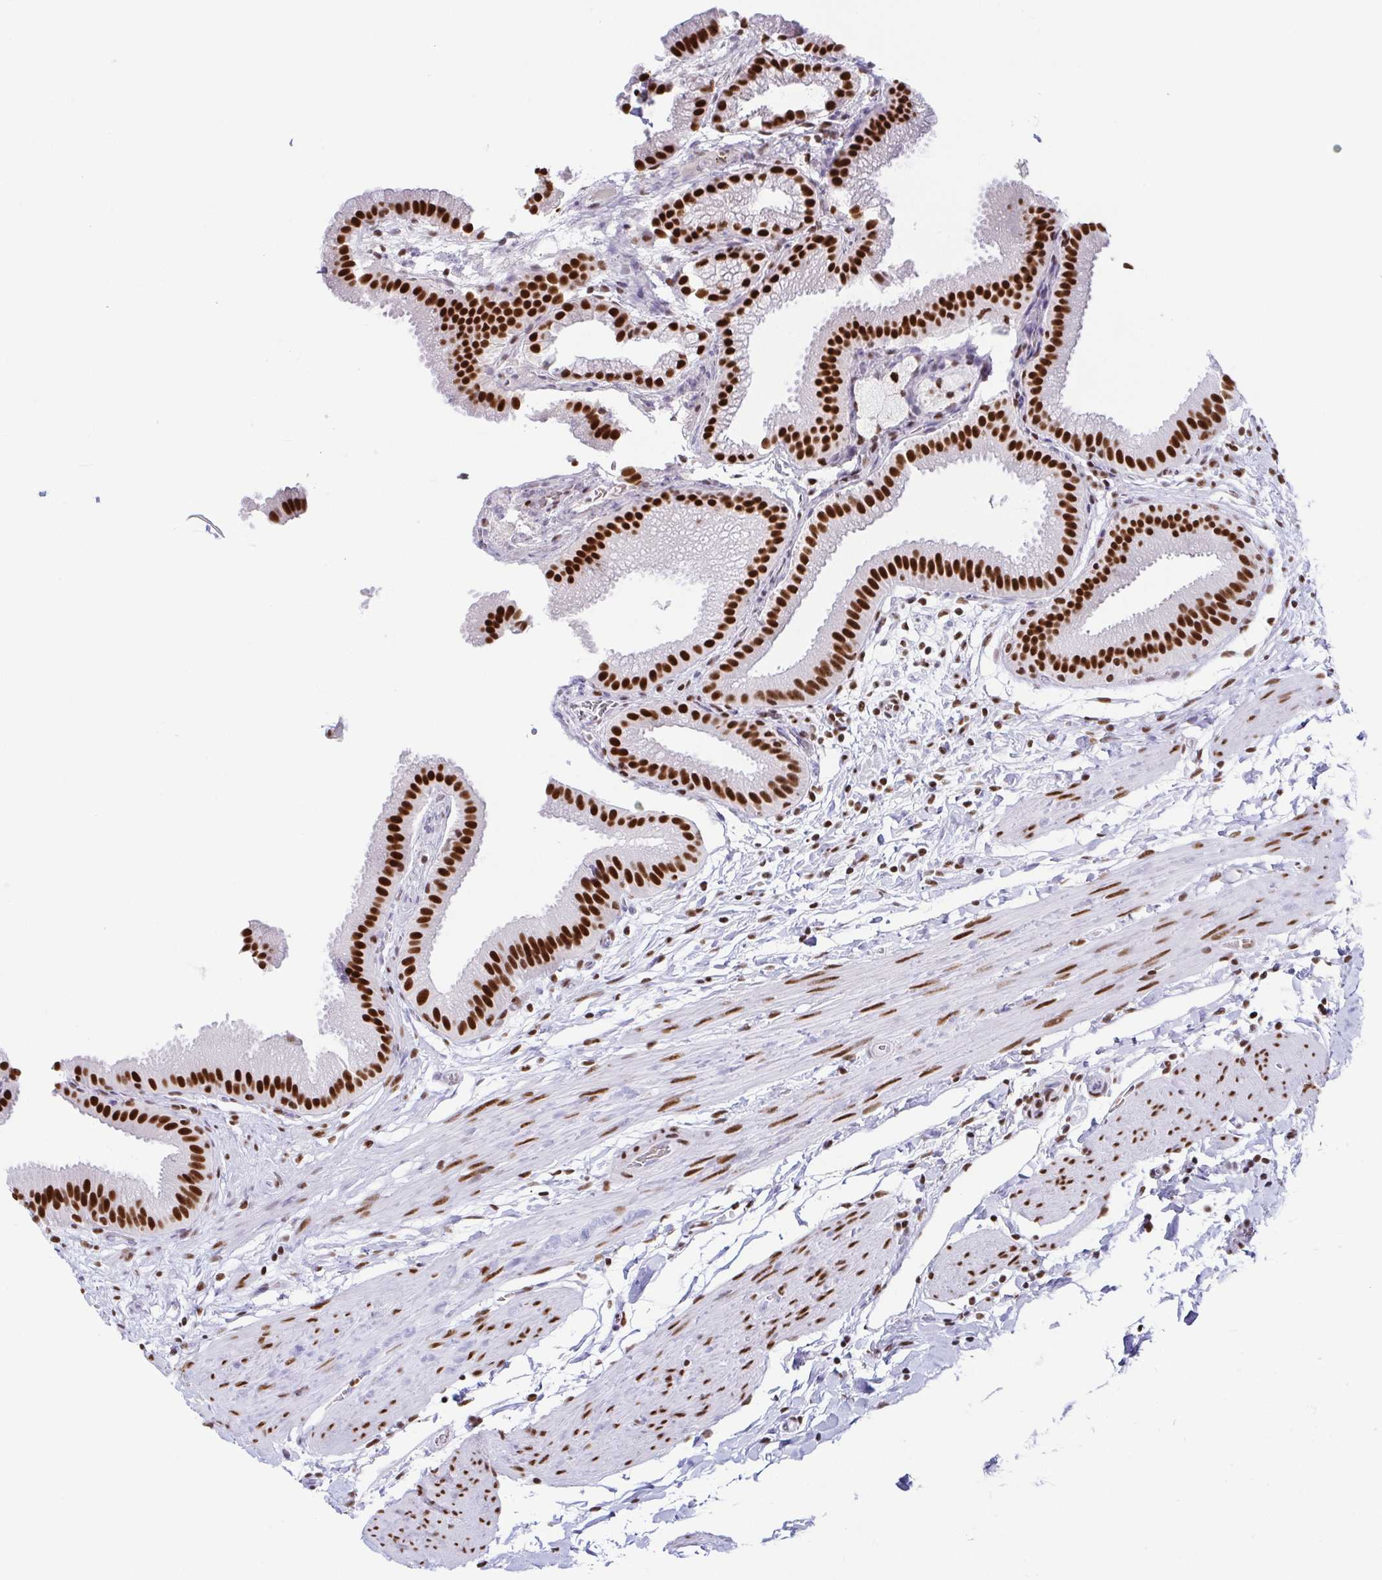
{"staining": {"intensity": "strong", "quantity": ">75%", "location": "nuclear"}, "tissue": "gallbladder", "cell_type": "Glandular cells", "image_type": "normal", "snomed": [{"axis": "morphology", "description": "Normal tissue, NOS"}, {"axis": "topography", "description": "Gallbladder"}], "caption": "Immunohistochemical staining of normal human gallbladder exhibits high levels of strong nuclear staining in about >75% of glandular cells. (DAB = brown stain, brightfield microscopy at high magnification).", "gene": "EWSR1", "patient": {"sex": "female", "age": 63}}